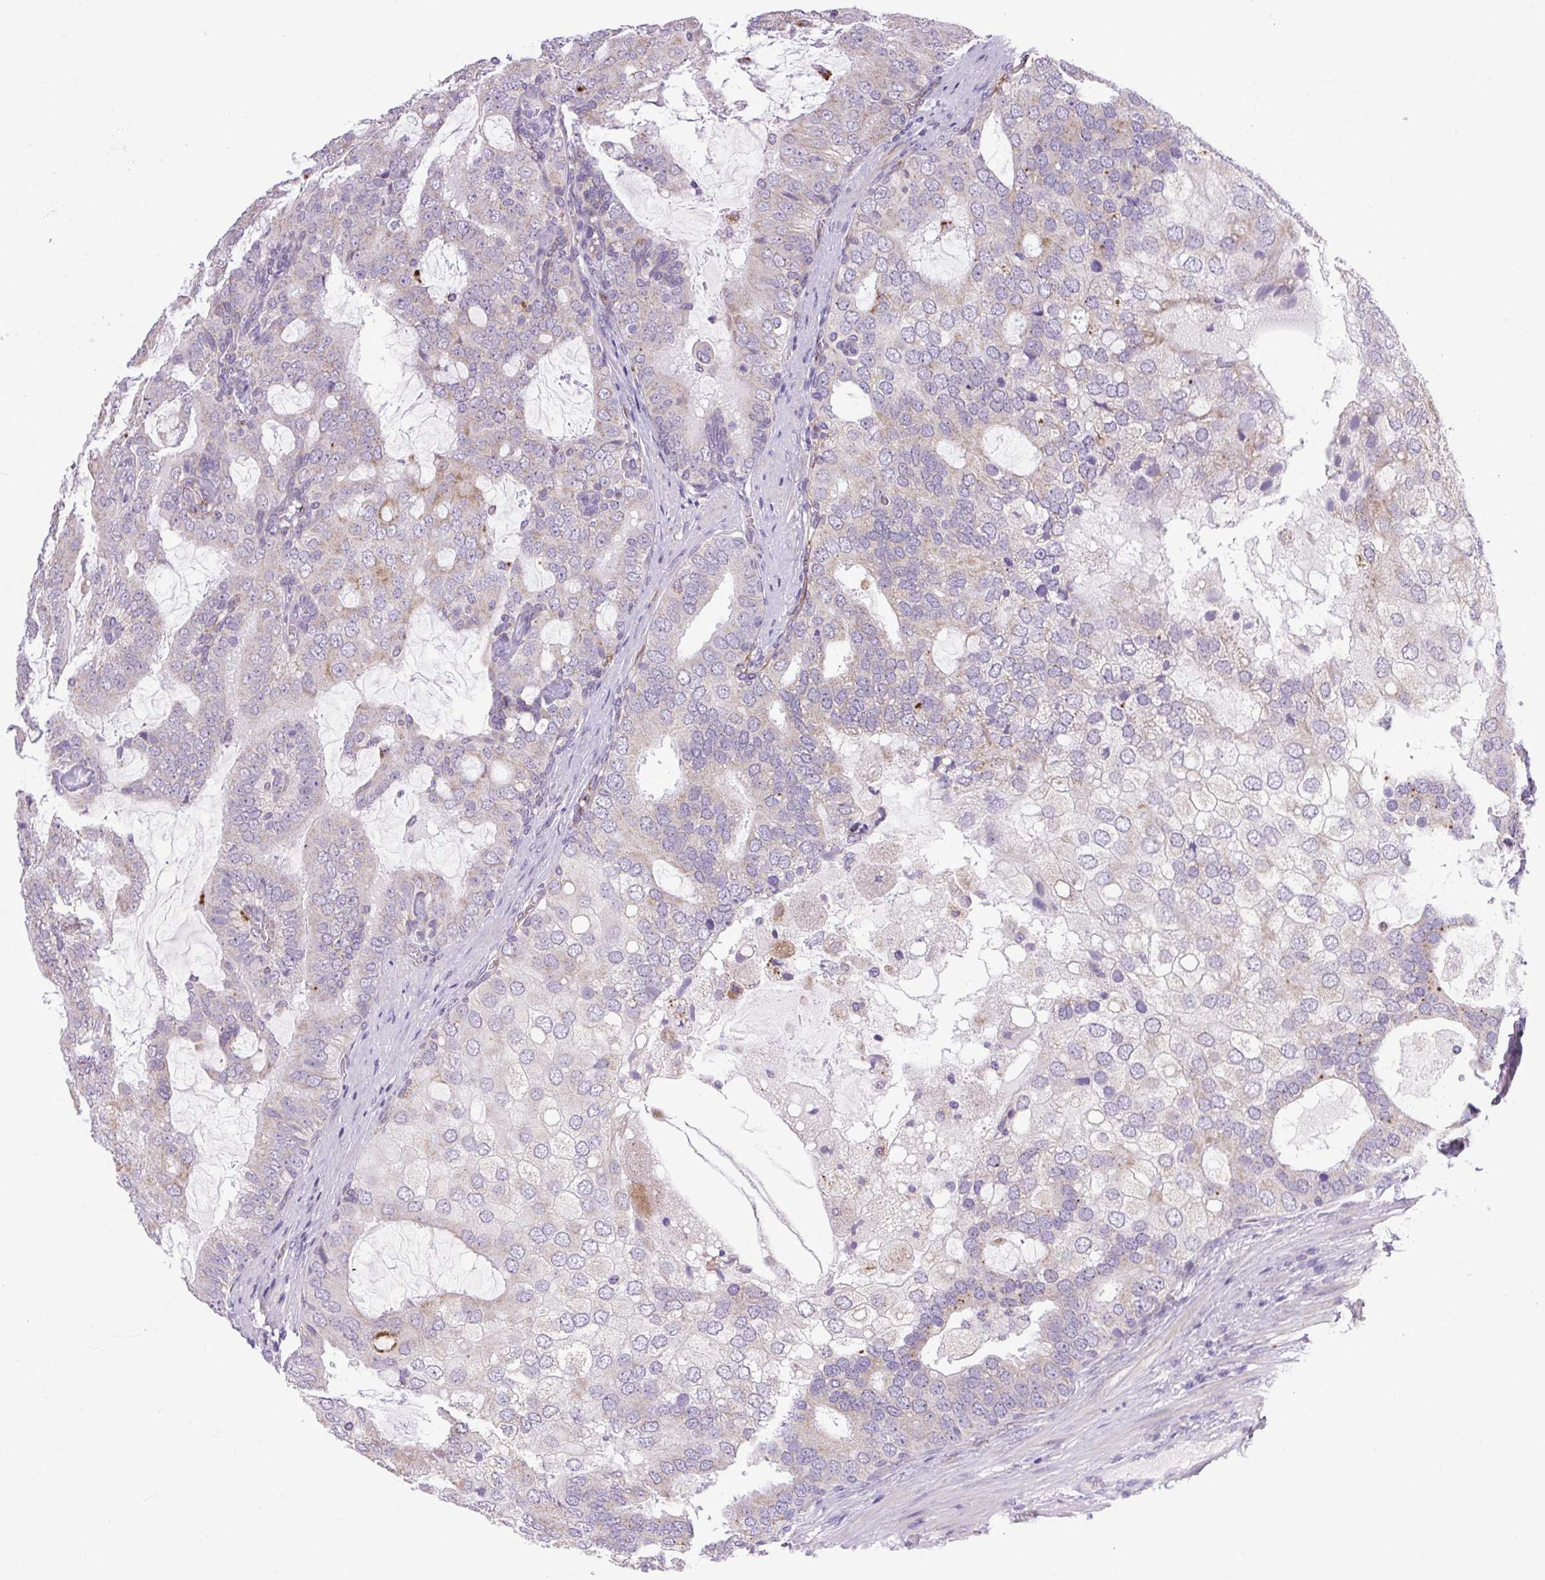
{"staining": {"intensity": "weak", "quantity": "<25%", "location": "cytoplasmic/membranous"}, "tissue": "prostate cancer", "cell_type": "Tumor cells", "image_type": "cancer", "snomed": [{"axis": "morphology", "description": "Adenocarcinoma, High grade"}, {"axis": "topography", "description": "Prostate"}], "caption": "IHC photomicrograph of human prostate cancer stained for a protein (brown), which reveals no positivity in tumor cells.", "gene": "RNASE10", "patient": {"sex": "male", "age": 55}}